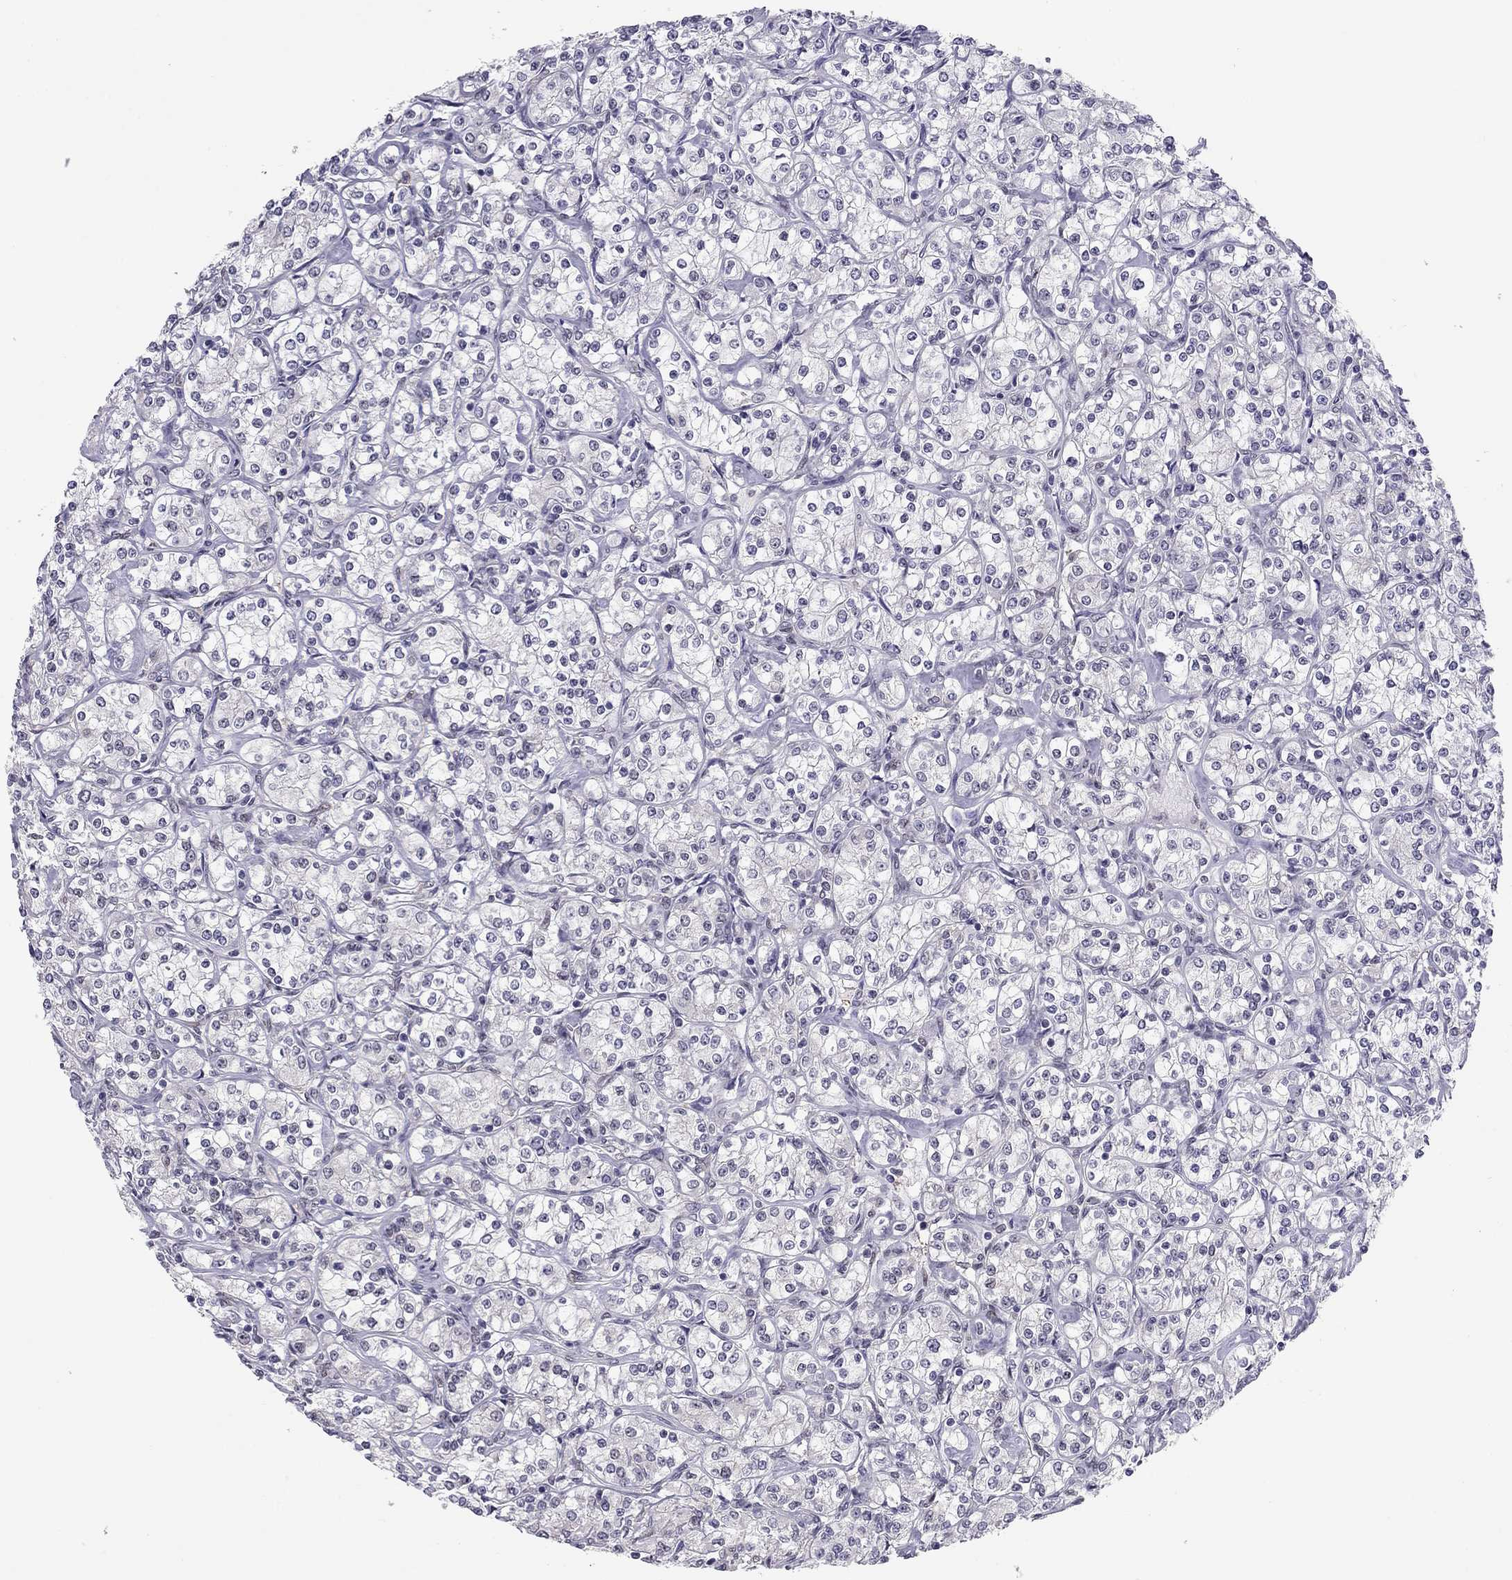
{"staining": {"intensity": "weak", "quantity": "25%-75%", "location": "nuclear"}, "tissue": "renal cancer", "cell_type": "Tumor cells", "image_type": "cancer", "snomed": [{"axis": "morphology", "description": "Adenocarcinoma, NOS"}, {"axis": "topography", "description": "Kidney"}], "caption": "Renal adenocarcinoma stained for a protein displays weak nuclear positivity in tumor cells. (DAB (3,3'-diaminobenzidine) = brown stain, brightfield microscopy at high magnification).", "gene": "DOT1L", "patient": {"sex": "male", "age": 77}}